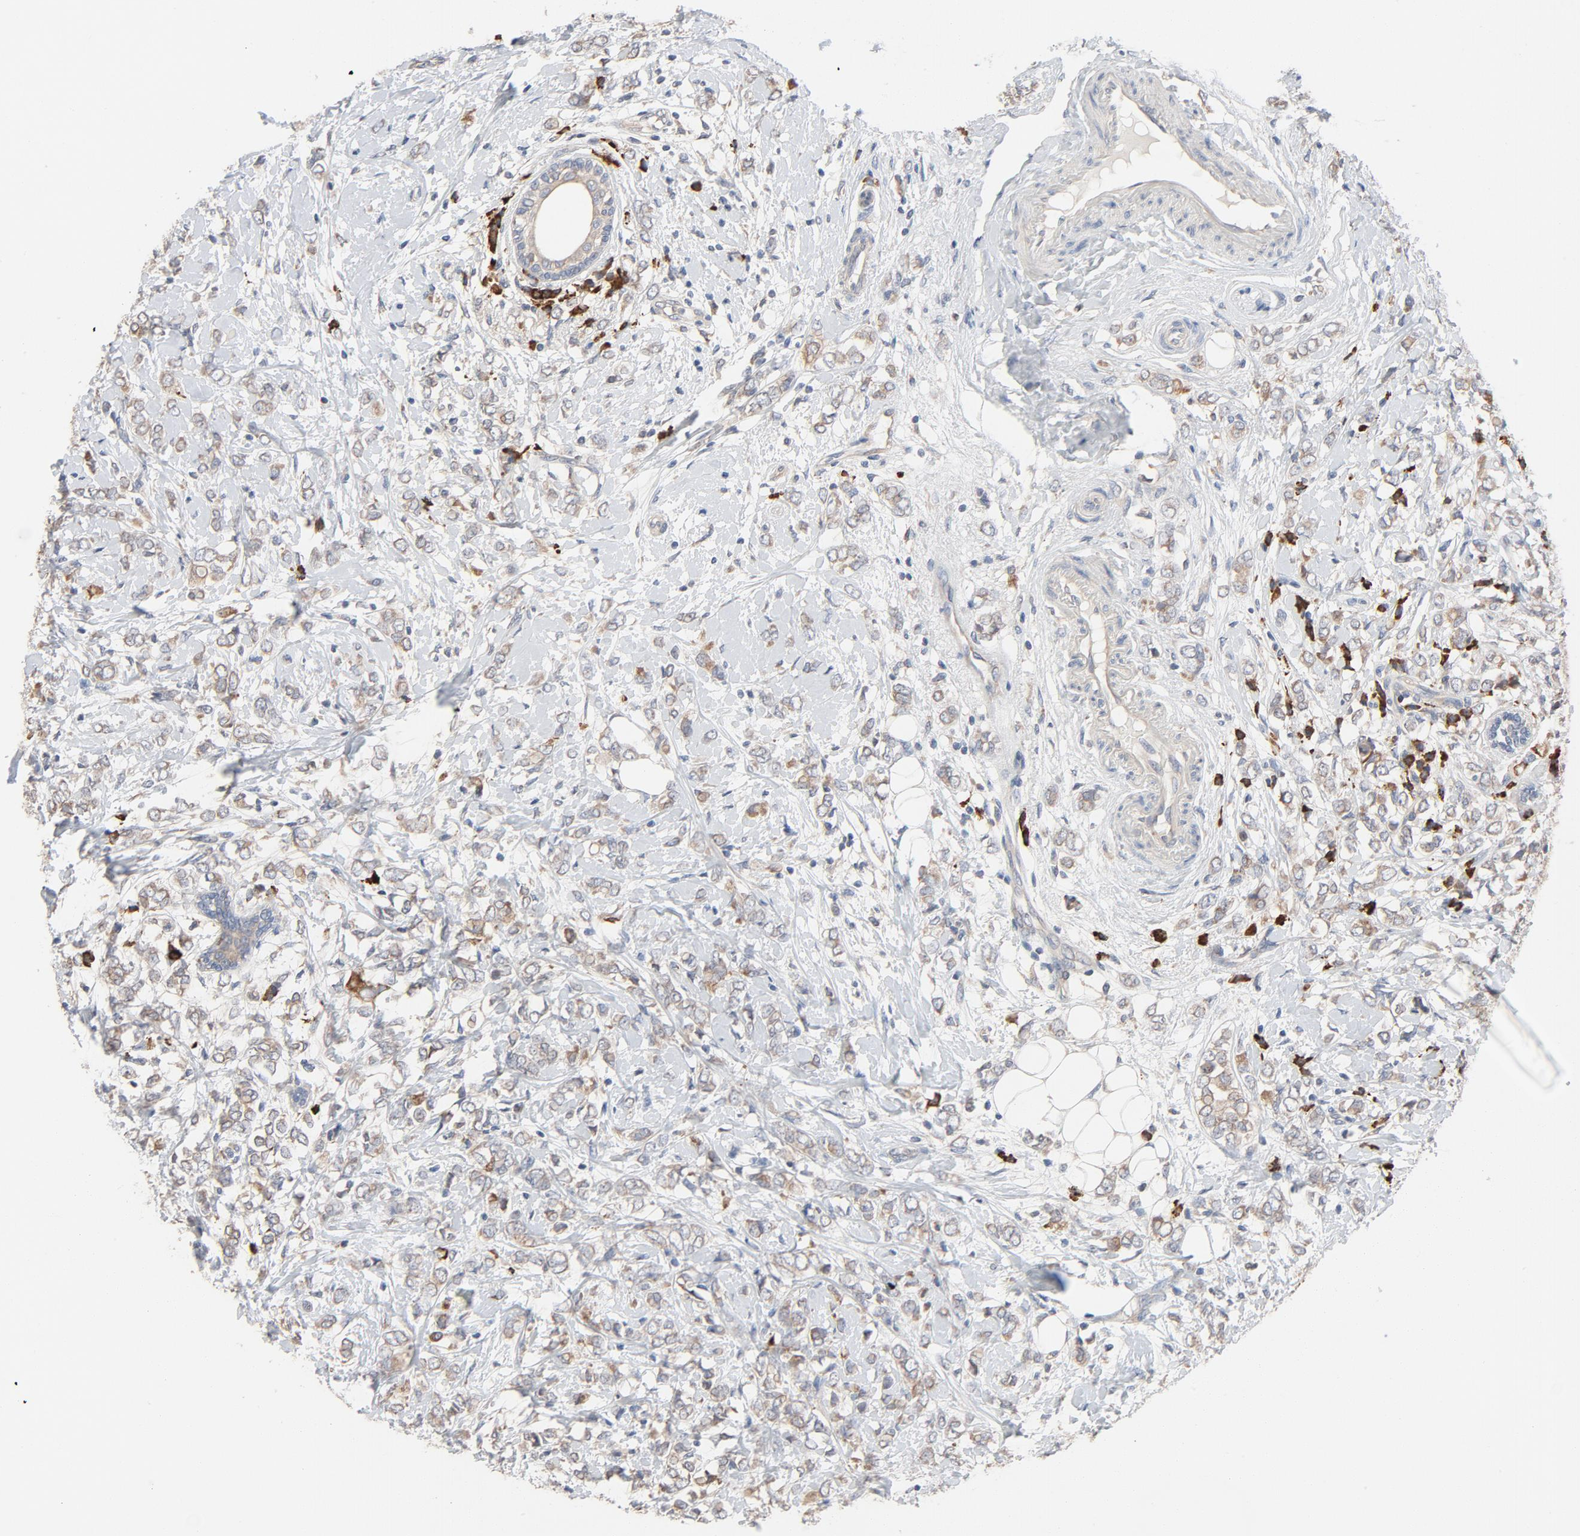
{"staining": {"intensity": "weak", "quantity": "25%-75%", "location": "cytoplasmic/membranous"}, "tissue": "breast cancer", "cell_type": "Tumor cells", "image_type": "cancer", "snomed": [{"axis": "morphology", "description": "Normal tissue, NOS"}, {"axis": "morphology", "description": "Lobular carcinoma"}, {"axis": "topography", "description": "Breast"}], "caption": "Immunohistochemistry (IHC) of breast cancer (lobular carcinoma) reveals low levels of weak cytoplasmic/membranous expression in about 25%-75% of tumor cells.", "gene": "TLR4", "patient": {"sex": "female", "age": 47}}